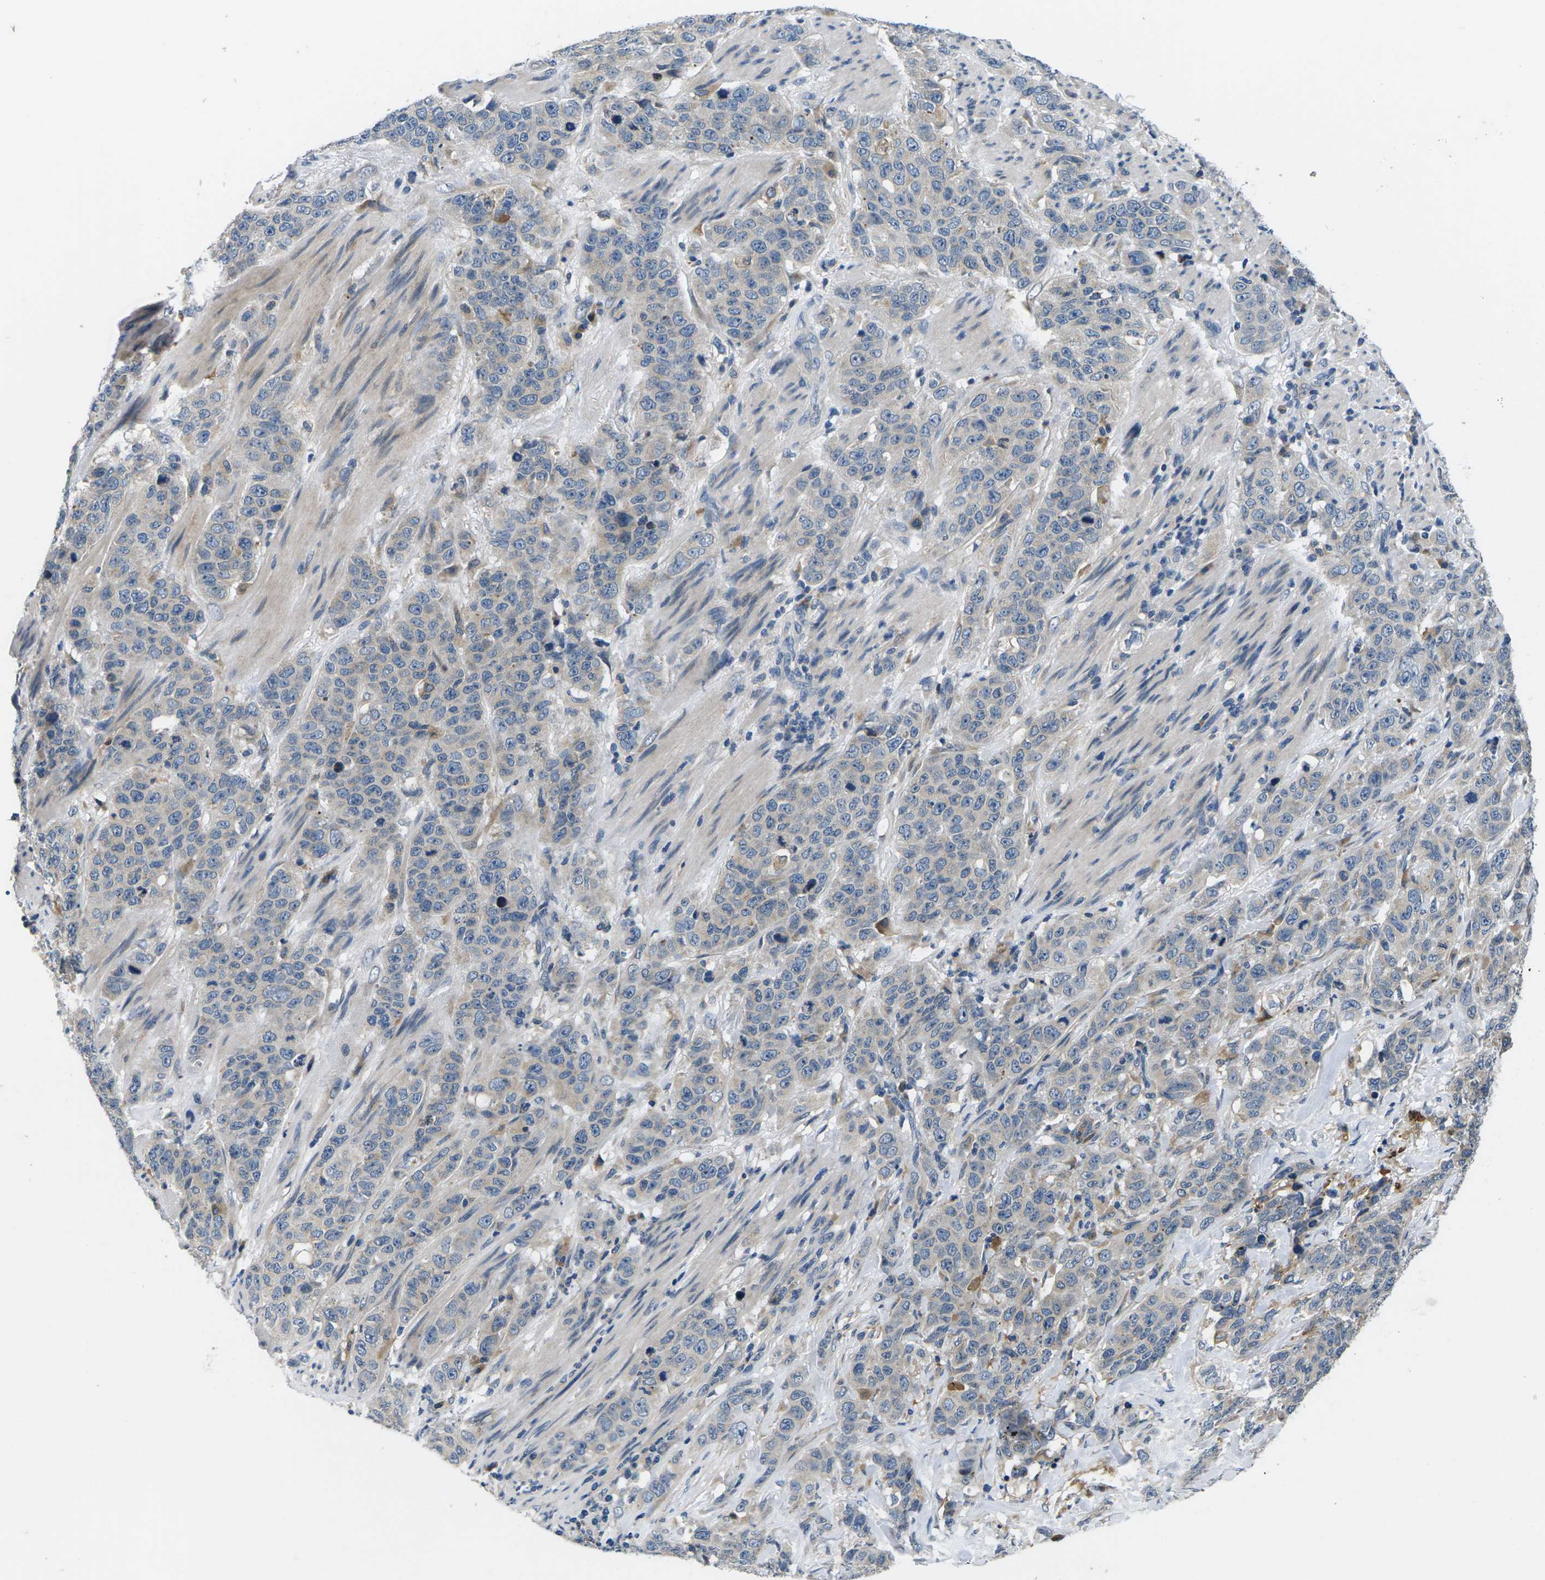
{"staining": {"intensity": "negative", "quantity": "none", "location": "none"}, "tissue": "stomach cancer", "cell_type": "Tumor cells", "image_type": "cancer", "snomed": [{"axis": "morphology", "description": "Adenocarcinoma, NOS"}, {"axis": "topography", "description": "Stomach"}], "caption": "Tumor cells are negative for brown protein staining in stomach cancer (adenocarcinoma).", "gene": "ERGIC3", "patient": {"sex": "male", "age": 48}}